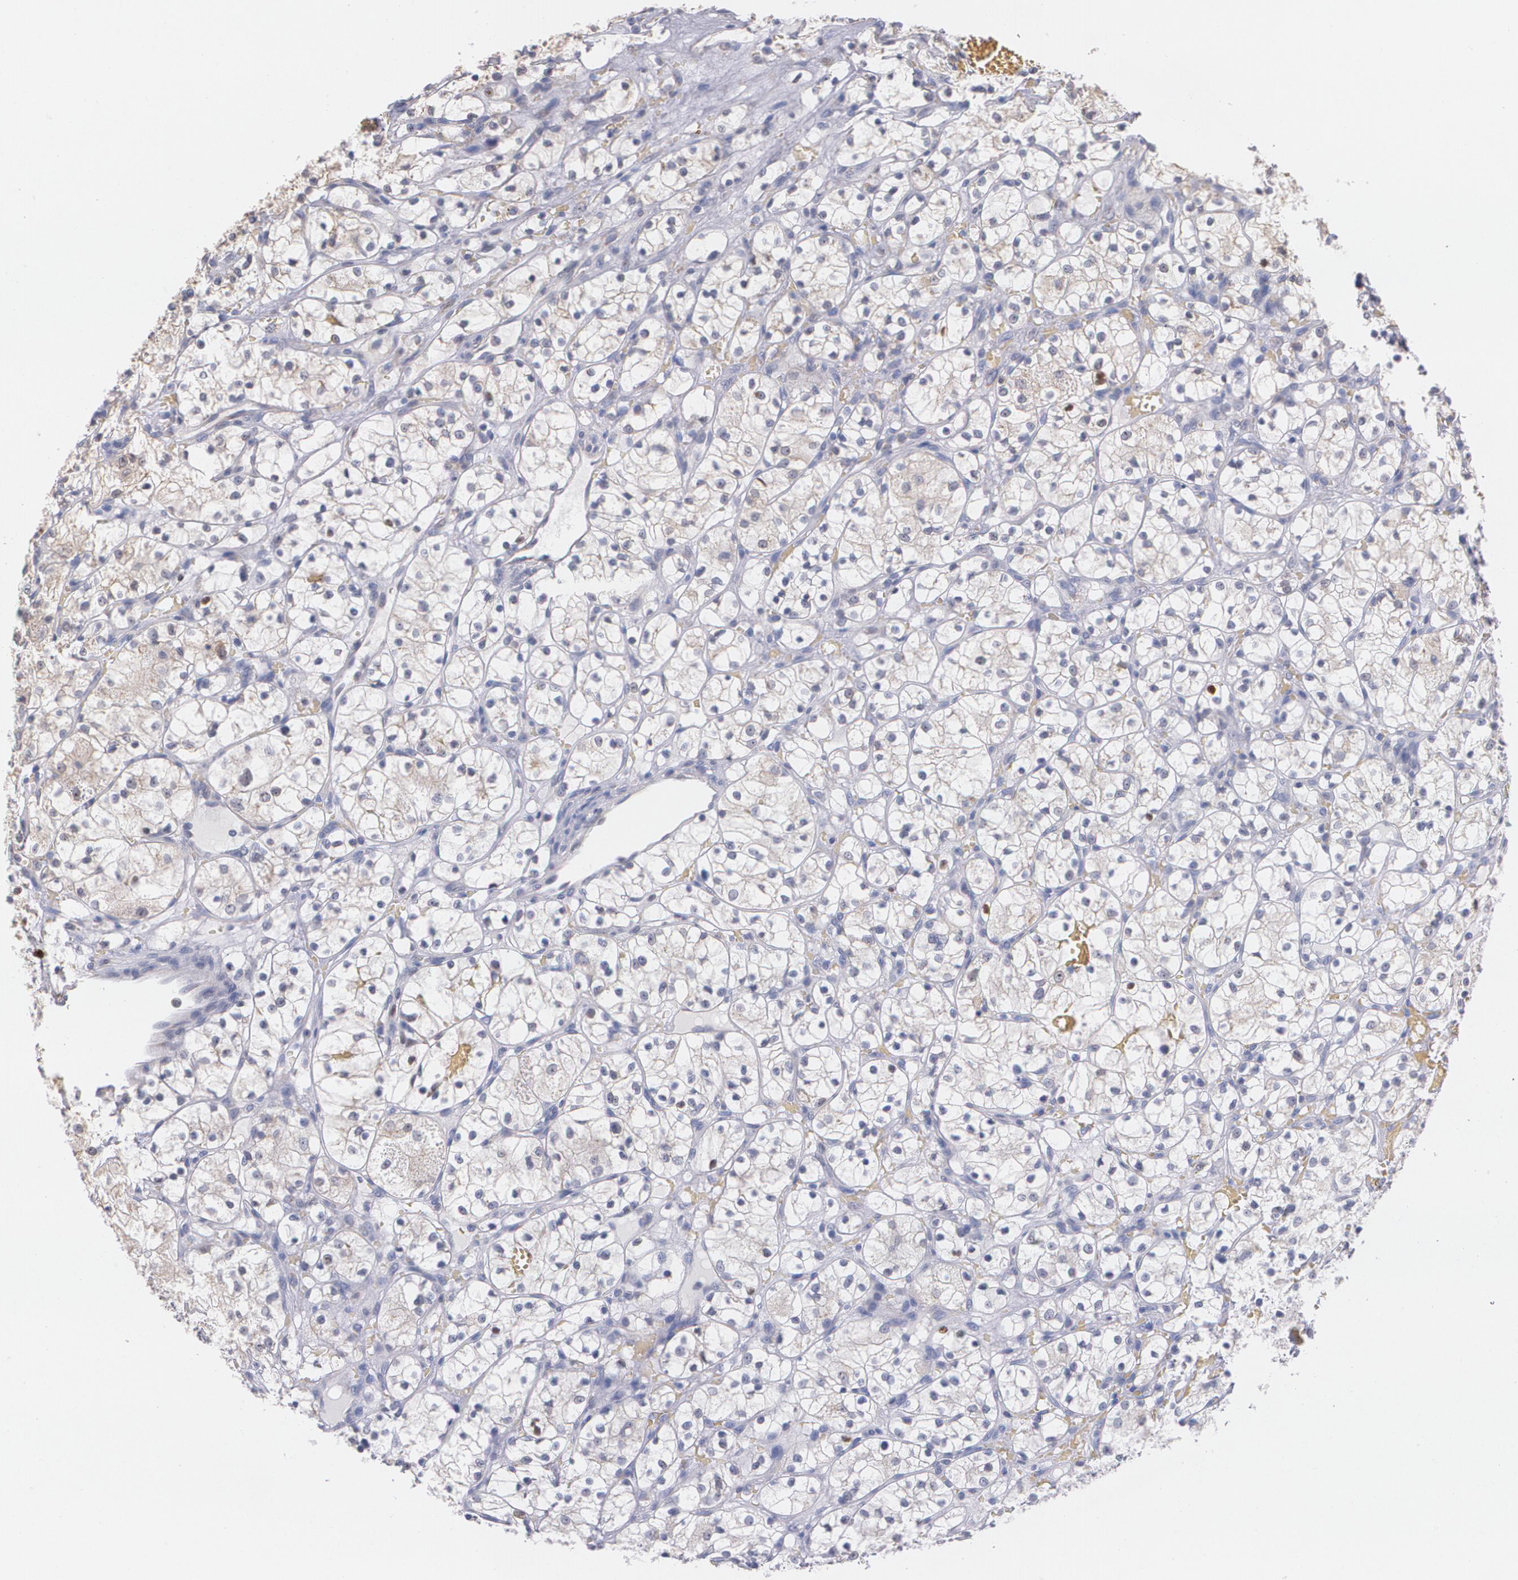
{"staining": {"intensity": "negative", "quantity": "none", "location": "none"}, "tissue": "renal cancer", "cell_type": "Tumor cells", "image_type": "cancer", "snomed": [{"axis": "morphology", "description": "Adenocarcinoma, NOS"}, {"axis": "topography", "description": "Kidney"}], "caption": "A high-resolution image shows immunohistochemistry (IHC) staining of renal adenocarcinoma, which shows no significant expression in tumor cells. Brightfield microscopy of immunohistochemistry (IHC) stained with DAB (3,3'-diaminobenzidine) (brown) and hematoxylin (blue), captured at high magnification.", "gene": "ATF3", "patient": {"sex": "female", "age": 60}}